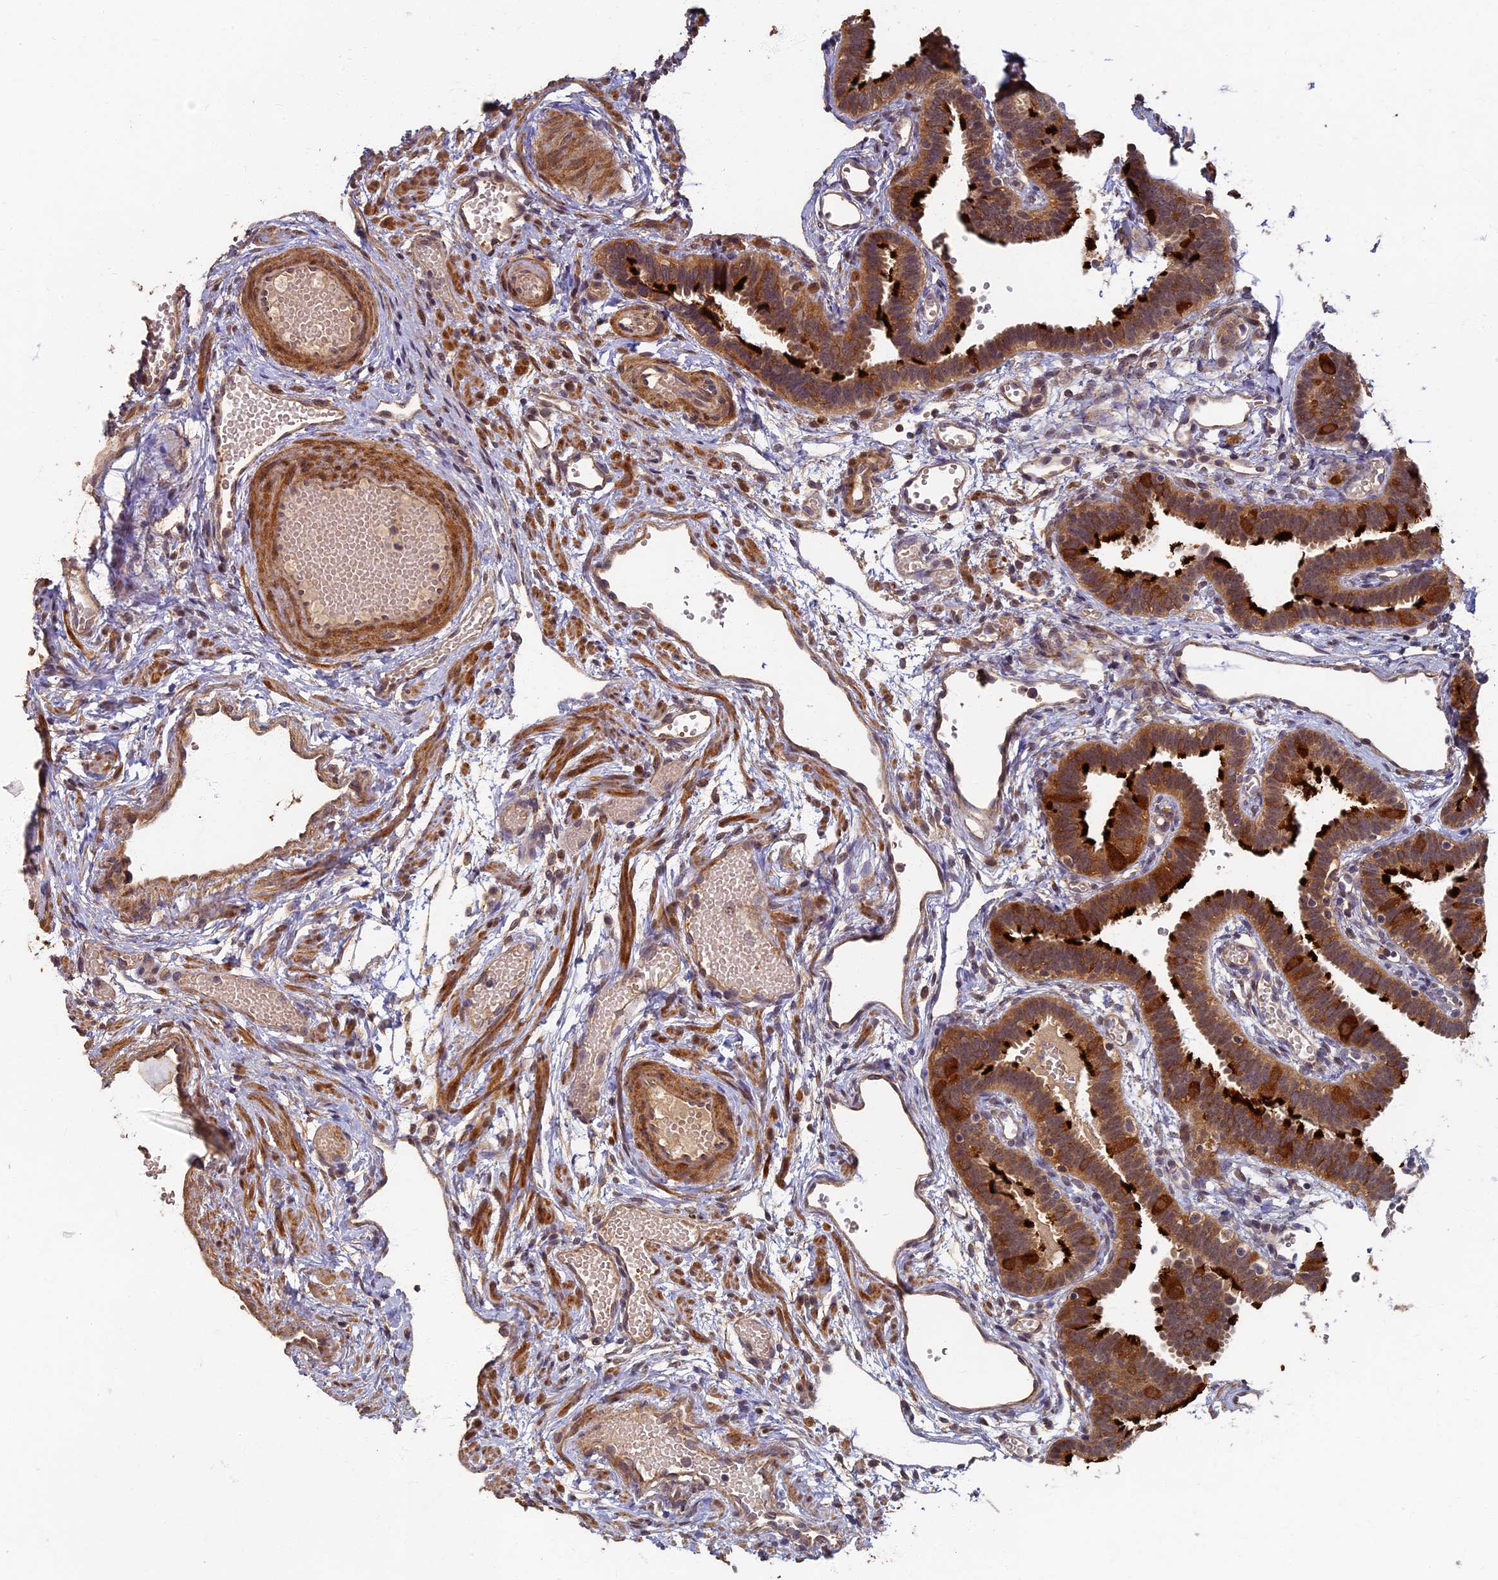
{"staining": {"intensity": "strong", "quantity": ">75%", "location": "cytoplasmic/membranous"}, "tissue": "fallopian tube", "cell_type": "Glandular cells", "image_type": "normal", "snomed": [{"axis": "morphology", "description": "Normal tissue, NOS"}, {"axis": "topography", "description": "Fallopian tube"}], "caption": "Protein expression analysis of benign human fallopian tube reveals strong cytoplasmic/membranous expression in approximately >75% of glandular cells.", "gene": "RSPH3", "patient": {"sex": "female", "age": 37}}